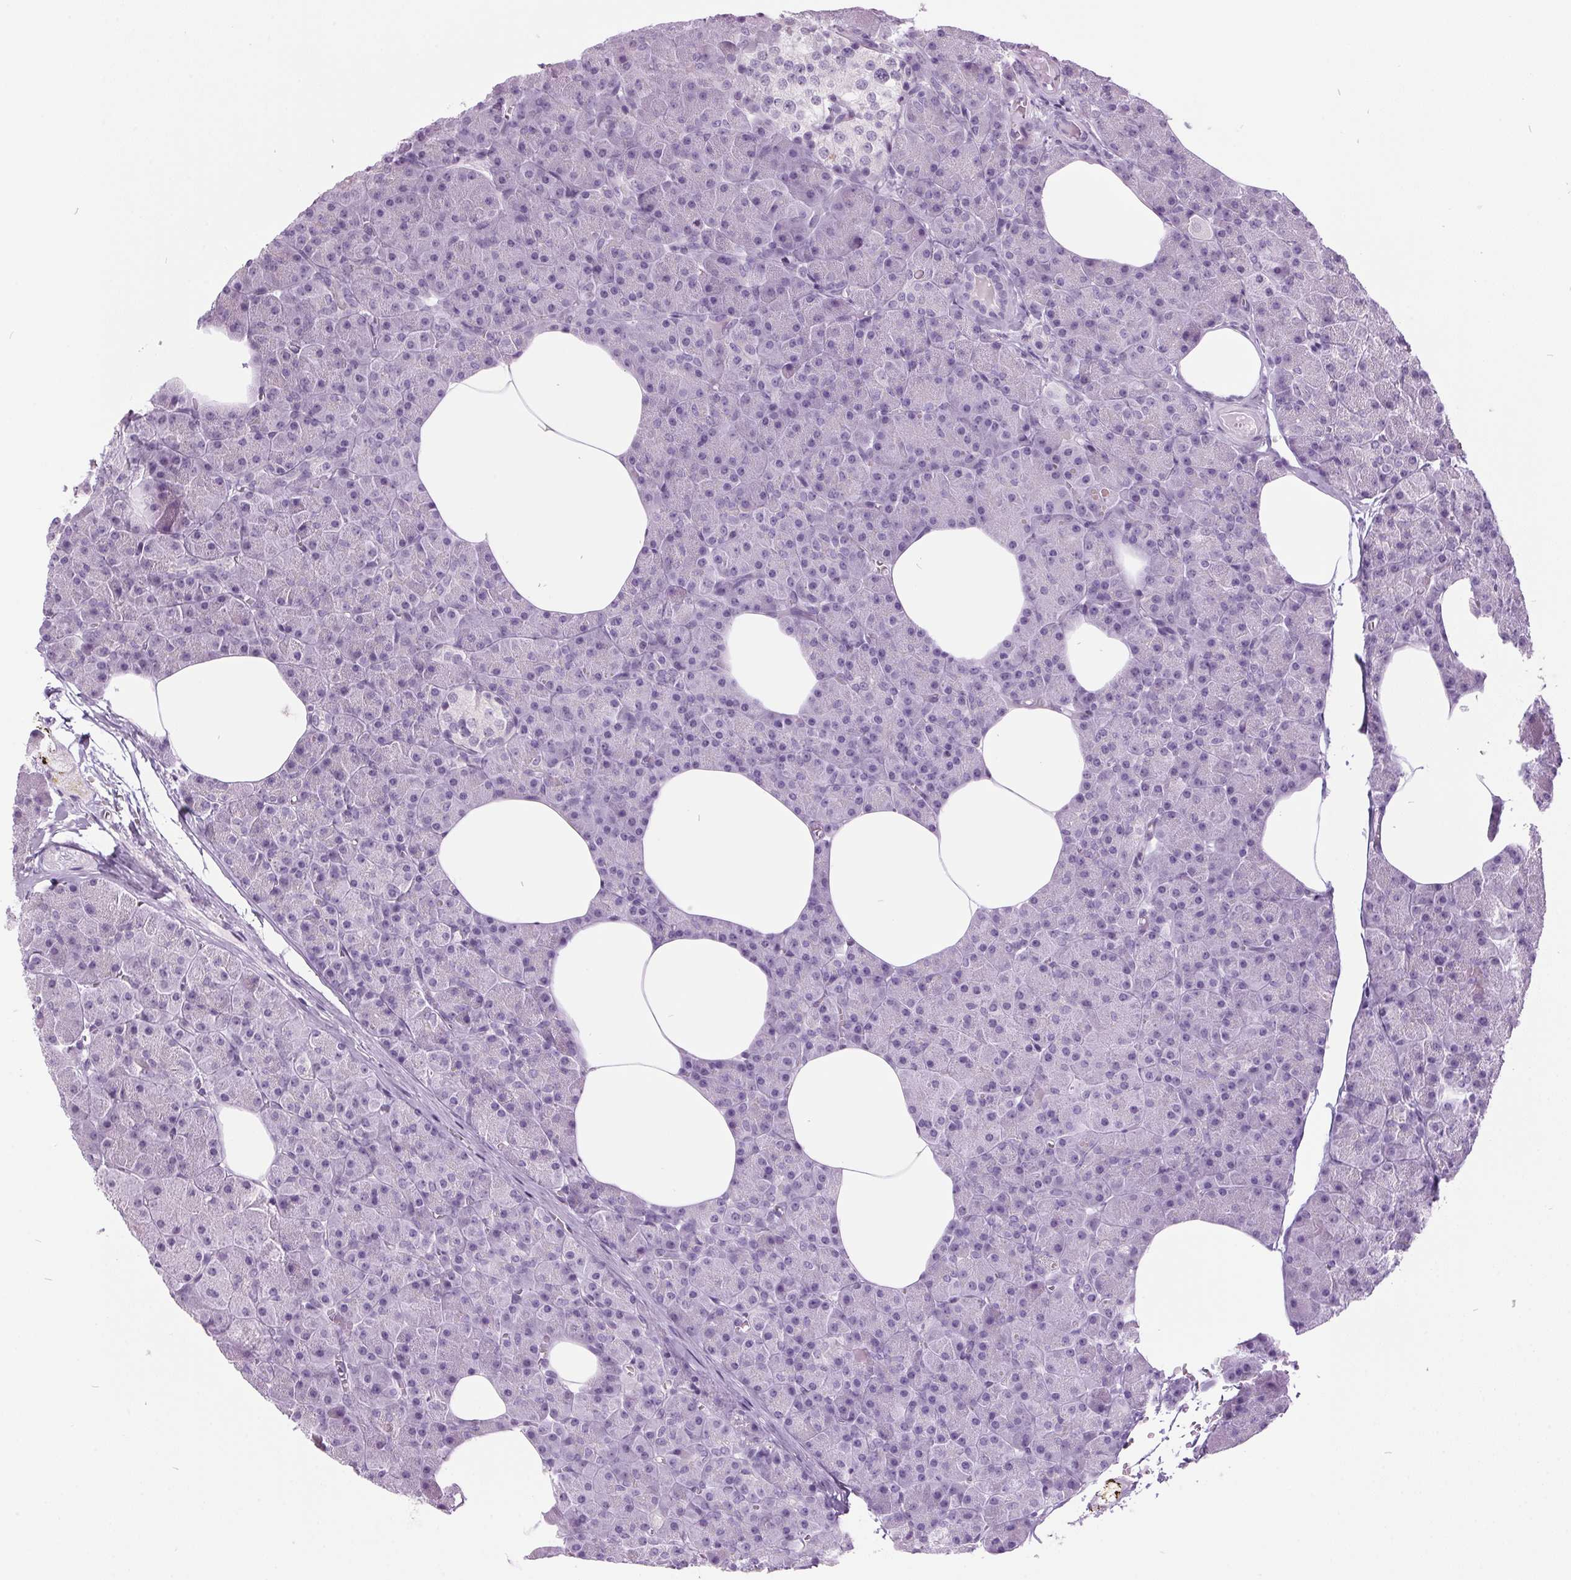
{"staining": {"intensity": "negative", "quantity": "none", "location": "none"}, "tissue": "pancreas", "cell_type": "Exocrine glandular cells", "image_type": "normal", "snomed": [{"axis": "morphology", "description": "Normal tissue, NOS"}, {"axis": "topography", "description": "Pancreas"}], "caption": "Immunohistochemistry micrograph of unremarkable pancreas: pancreas stained with DAB (3,3'-diaminobenzidine) exhibits no significant protein expression in exocrine glandular cells.", "gene": "ODAD2", "patient": {"sex": "female", "age": 45}}